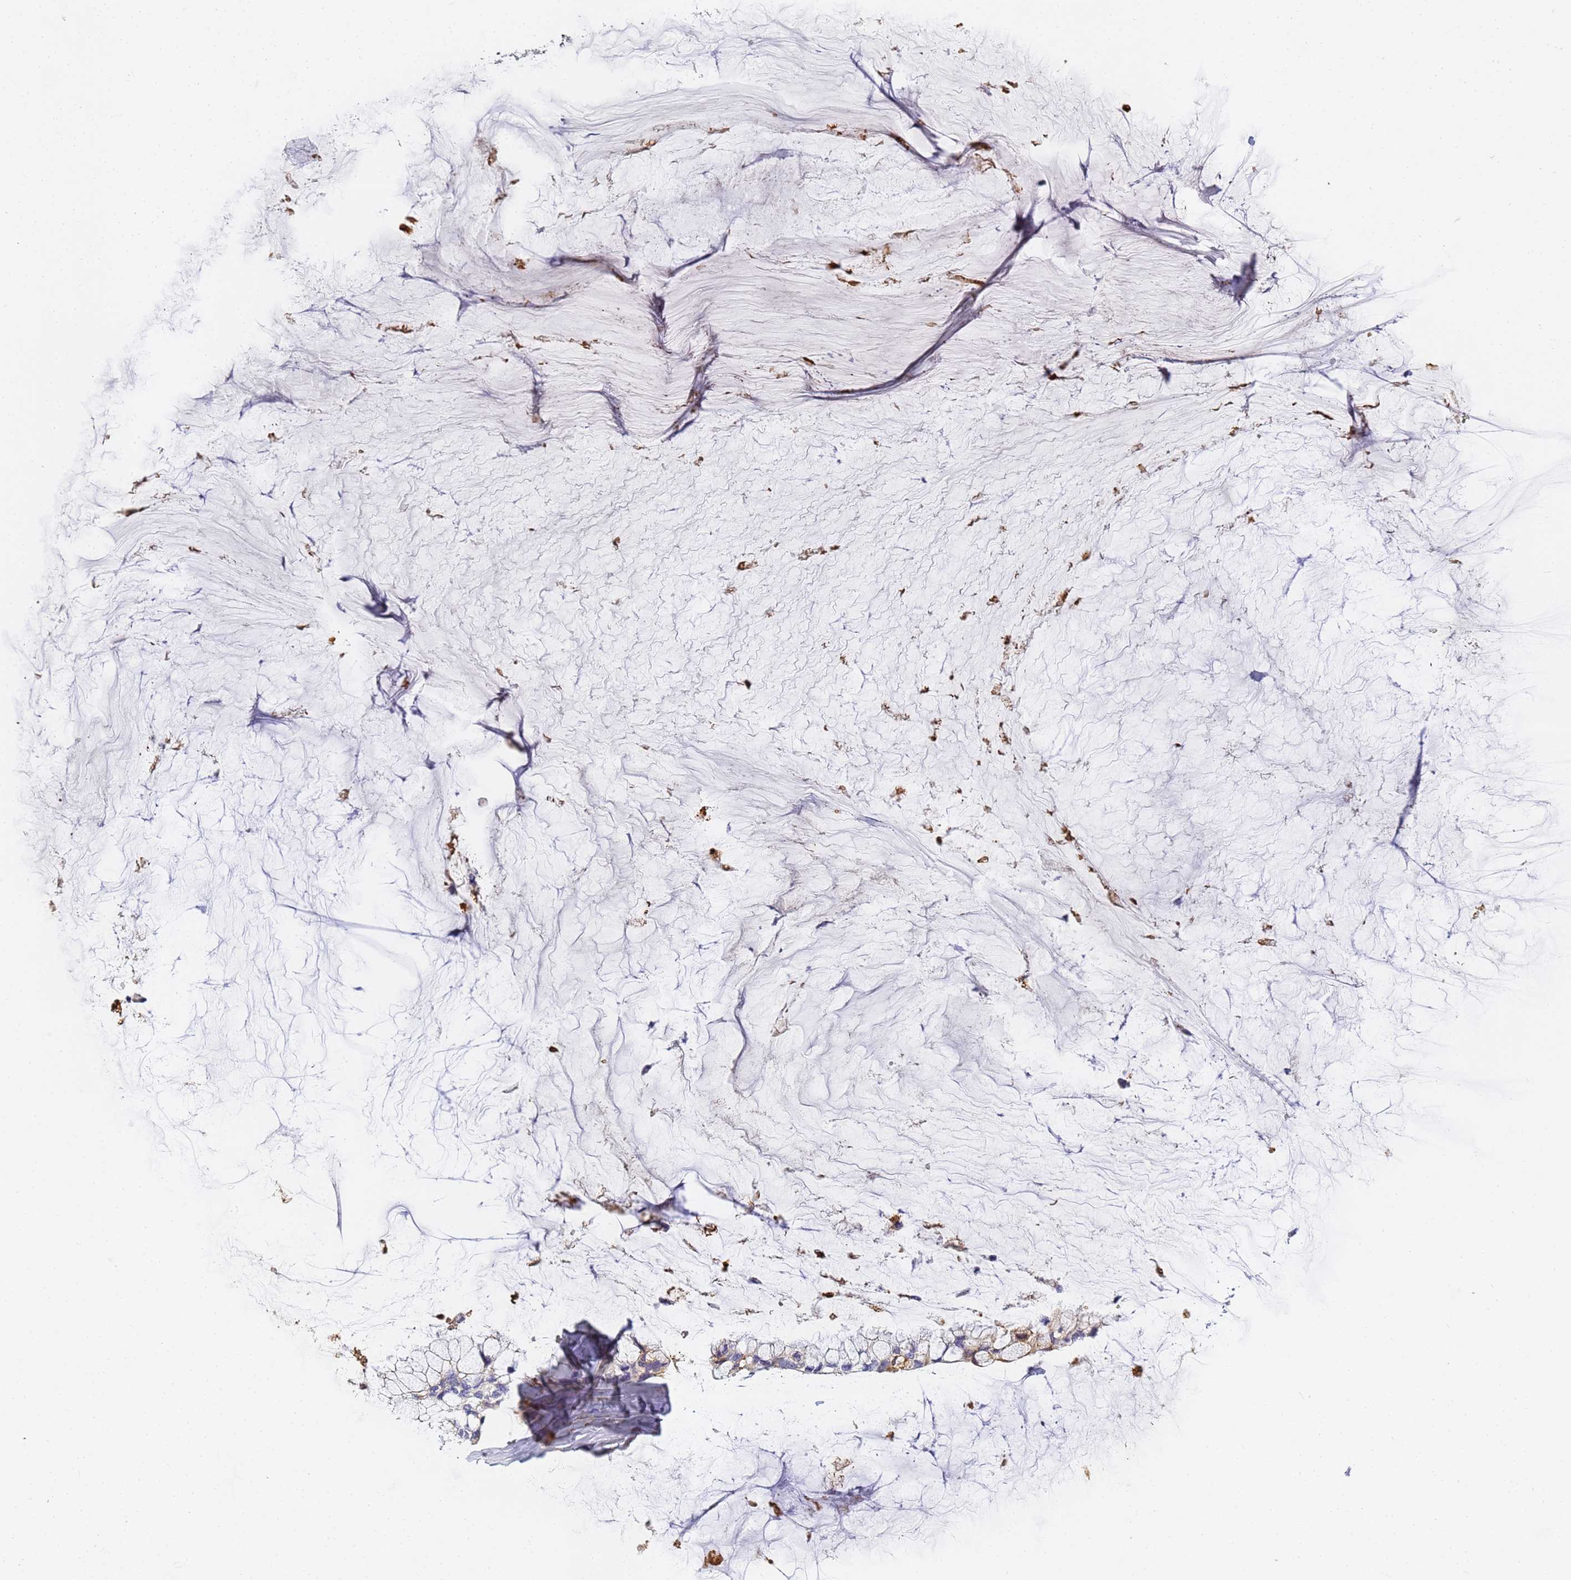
{"staining": {"intensity": "negative", "quantity": "none", "location": "none"}, "tissue": "ovarian cancer", "cell_type": "Tumor cells", "image_type": "cancer", "snomed": [{"axis": "morphology", "description": "Cystadenocarcinoma, mucinous, NOS"}, {"axis": "topography", "description": "Ovary"}], "caption": "A high-resolution micrograph shows immunohistochemistry staining of ovarian mucinous cystadenocarcinoma, which shows no significant expression in tumor cells.", "gene": "CFH", "patient": {"sex": "female", "age": 39}}